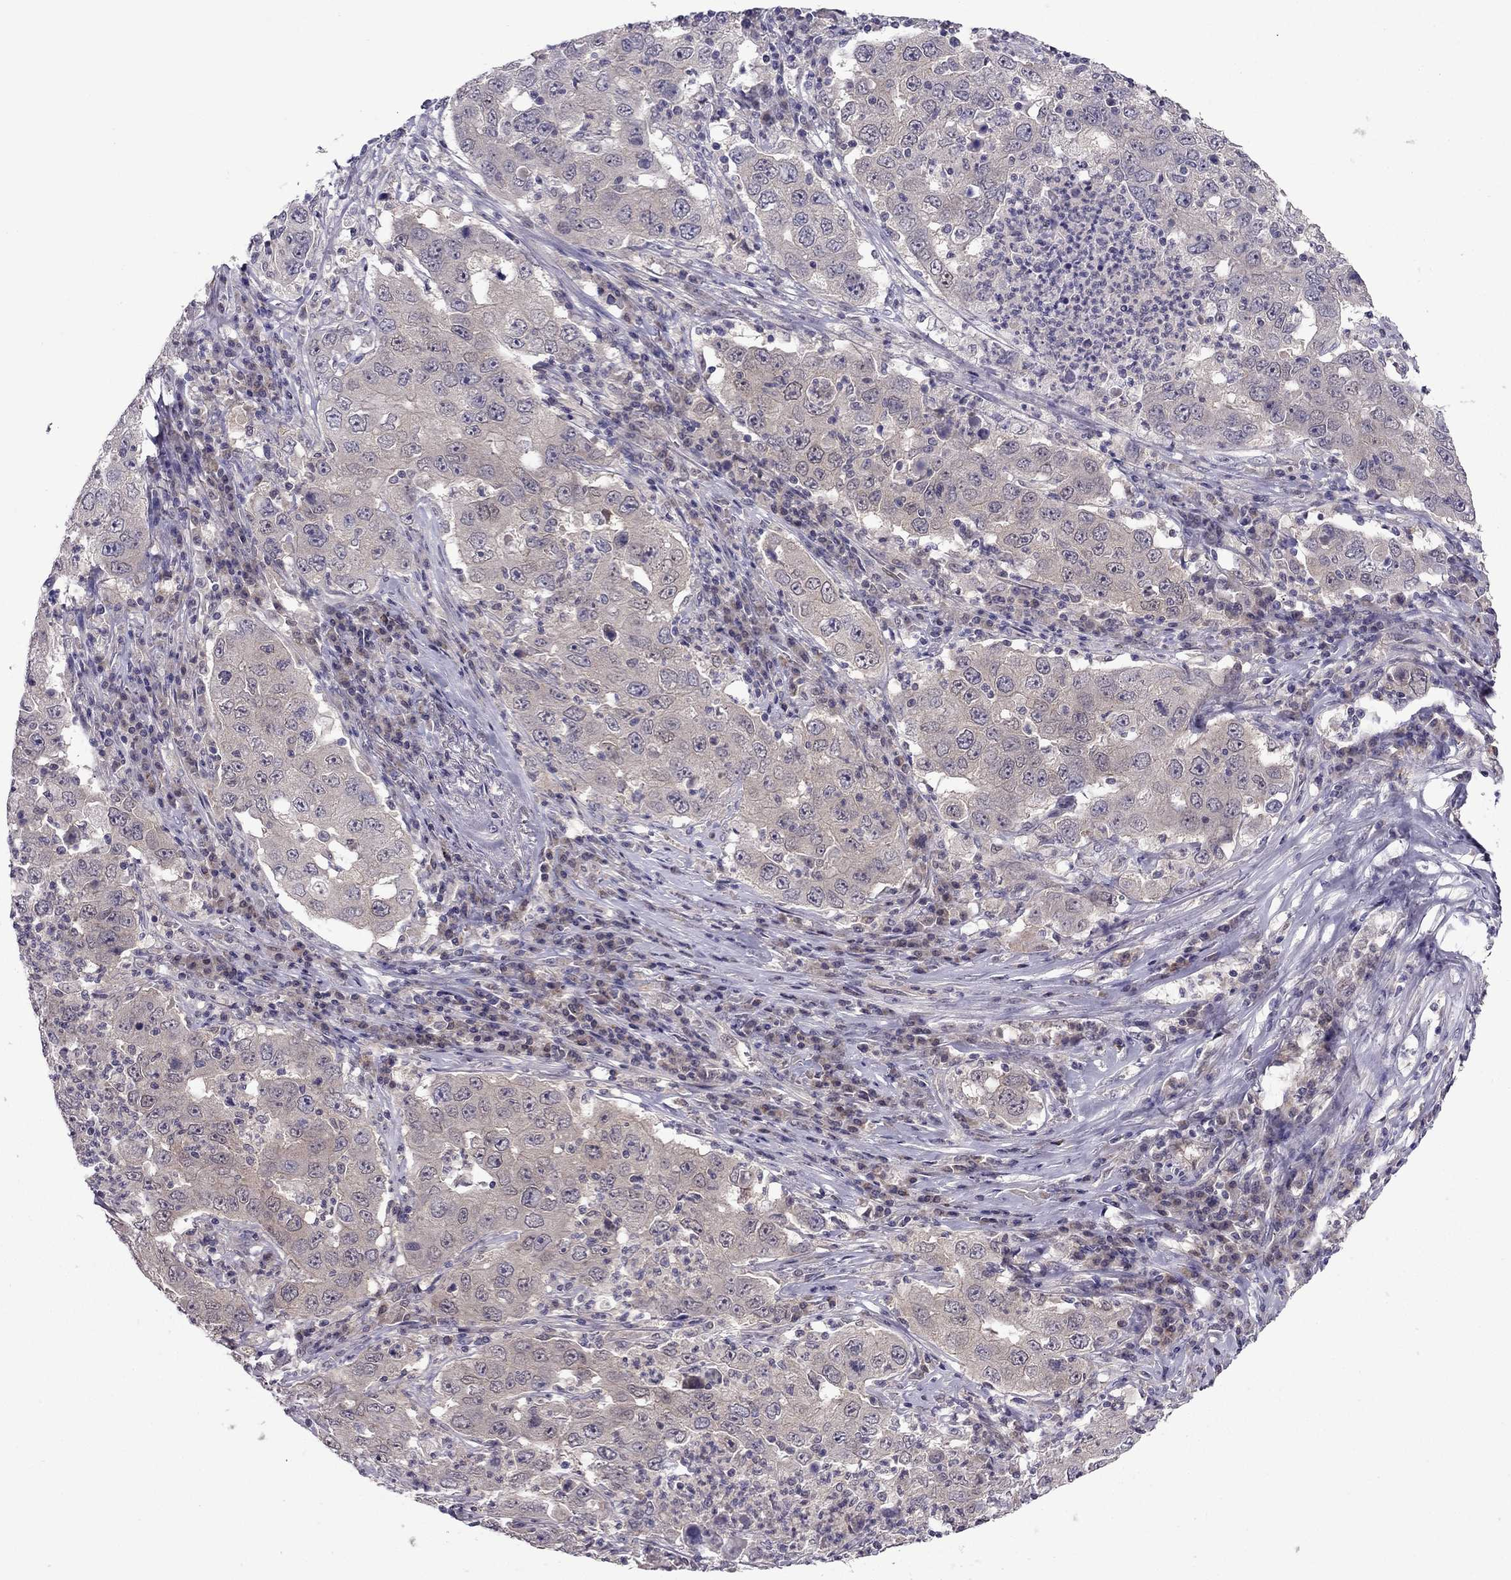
{"staining": {"intensity": "weak", "quantity": "<25%", "location": "cytoplasmic/membranous"}, "tissue": "lung cancer", "cell_type": "Tumor cells", "image_type": "cancer", "snomed": [{"axis": "morphology", "description": "Adenocarcinoma, NOS"}, {"axis": "topography", "description": "Lung"}], "caption": "A photomicrograph of lung adenocarcinoma stained for a protein demonstrates no brown staining in tumor cells.", "gene": "CDK5", "patient": {"sex": "male", "age": 73}}